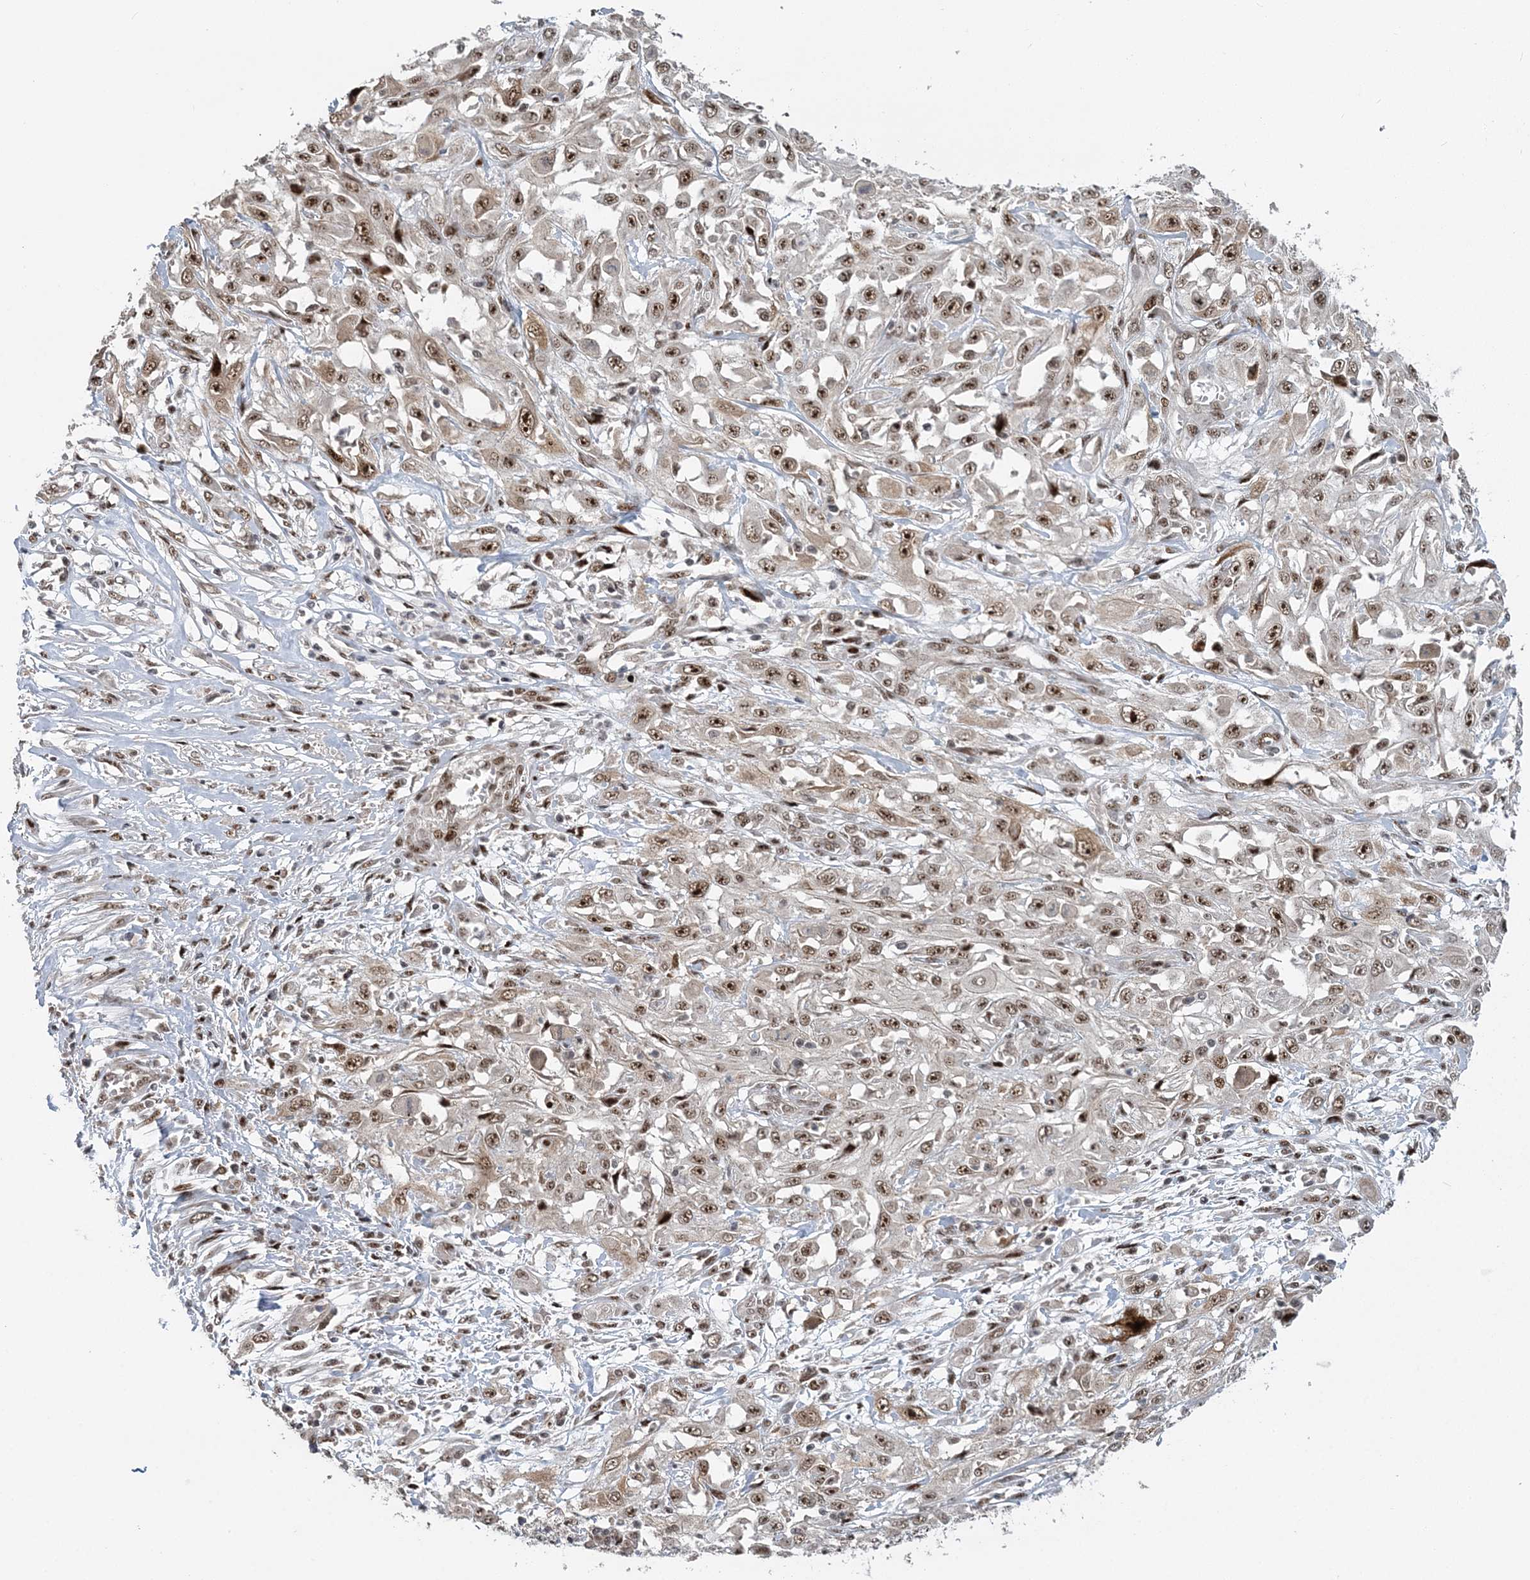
{"staining": {"intensity": "moderate", "quantity": ">75%", "location": "nuclear"}, "tissue": "skin cancer", "cell_type": "Tumor cells", "image_type": "cancer", "snomed": [{"axis": "morphology", "description": "Squamous cell carcinoma, NOS"}, {"axis": "morphology", "description": "Squamous cell carcinoma, metastatic, NOS"}, {"axis": "topography", "description": "Skin"}, {"axis": "topography", "description": "Lymph node"}], "caption": "Immunohistochemical staining of human skin cancer displays medium levels of moderate nuclear protein staining in about >75% of tumor cells.", "gene": "CWC22", "patient": {"sex": "male", "age": 75}}